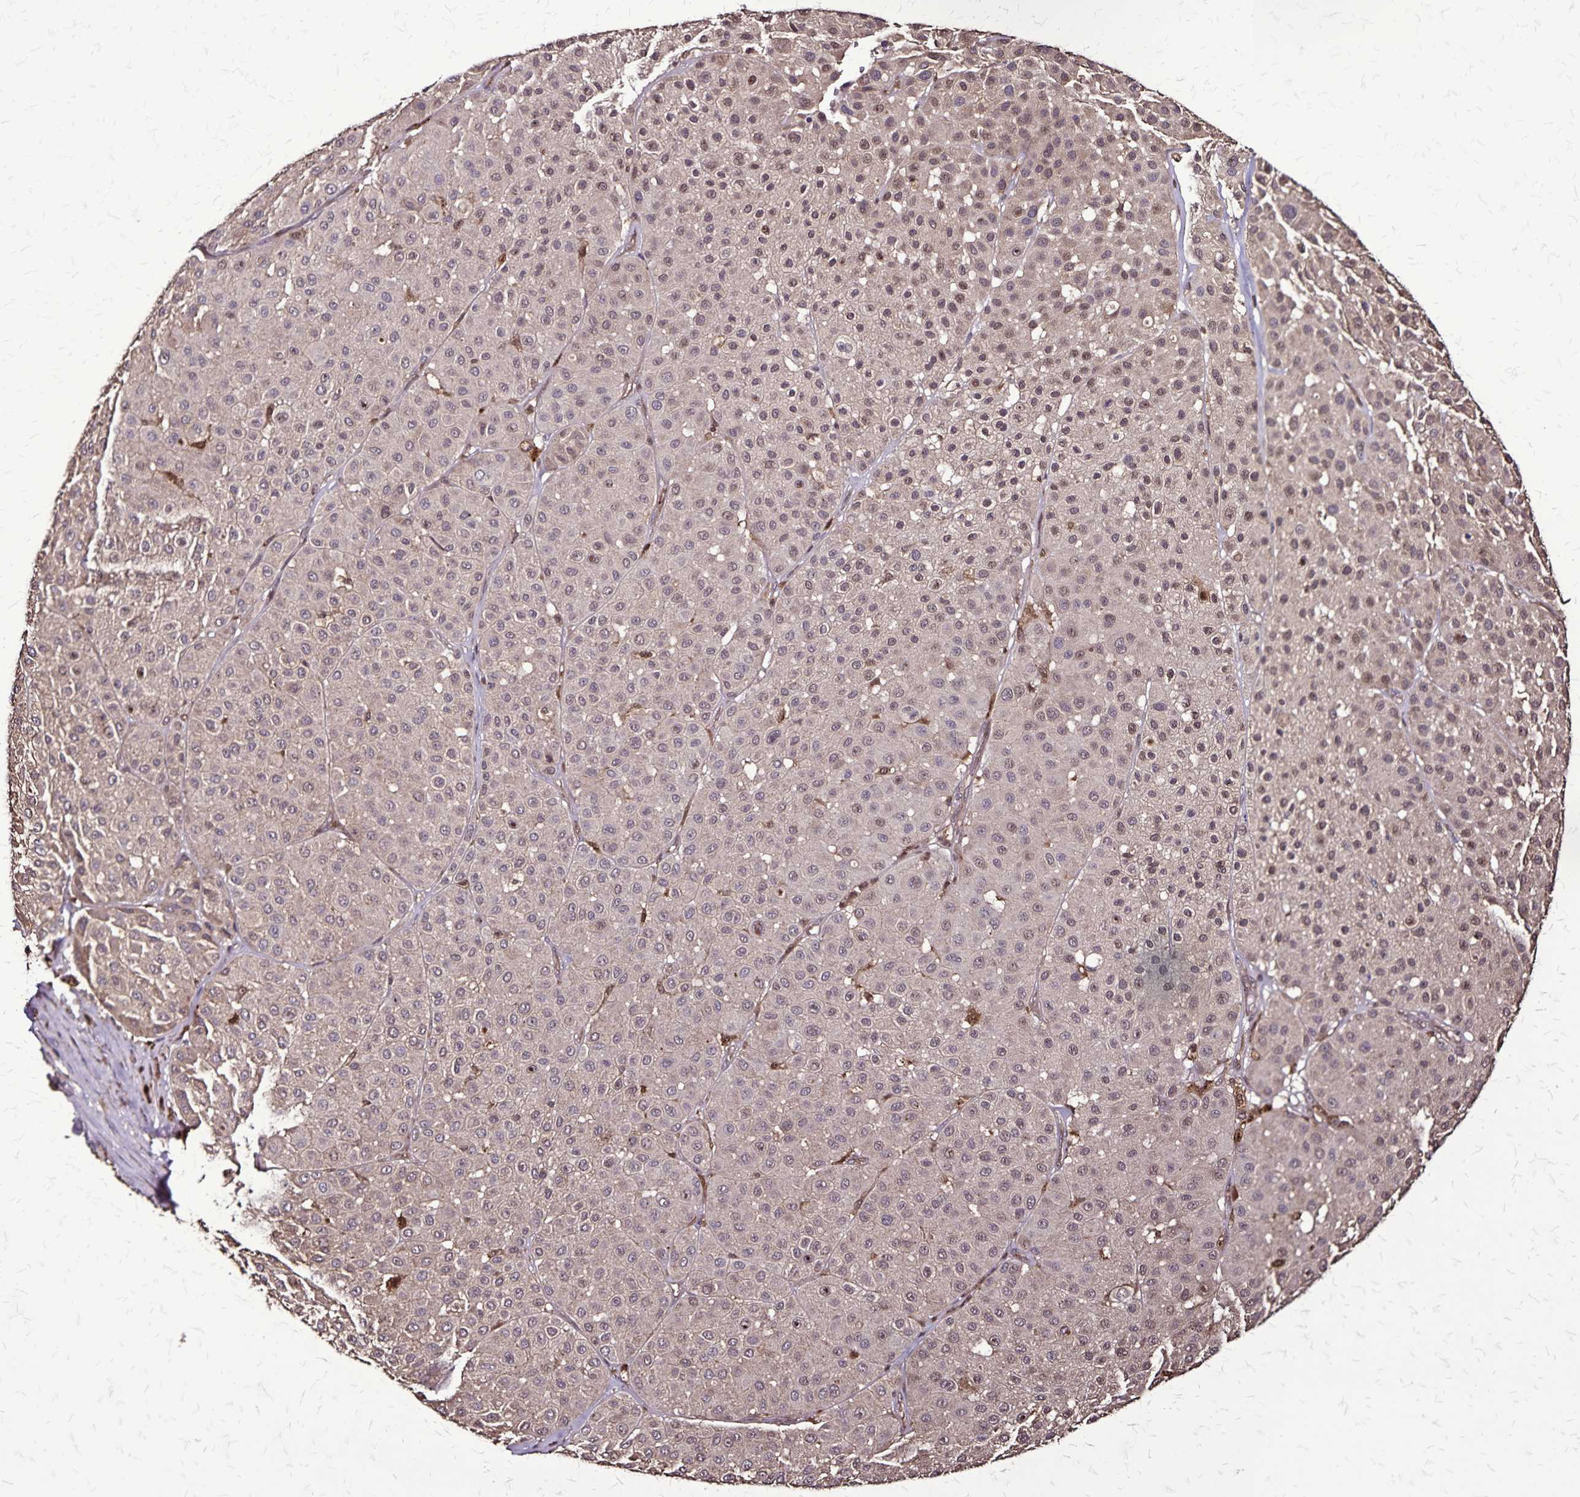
{"staining": {"intensity": "weak", "quantity": ">75%", "location": "cytoplasmic/membranous,nuclear"}, "tissue": "melanoma", "cell_type": "Tumor cells", "image_type": "cancer", "snomed": [{"axis": "morphology", "description": "Malignant melanoma, Metastatic site"}, {"axis": "topography", "description": "Smooth muscle"}], "caption": "The image displays staining of malignant melanoma (metastatic site), revealing weak cytoplasmic/membranous and nuclear protein staining (brown color) within tumor cells.", "gene": "CHMP1B", "patient": {"sex": "male", "age": 41}}